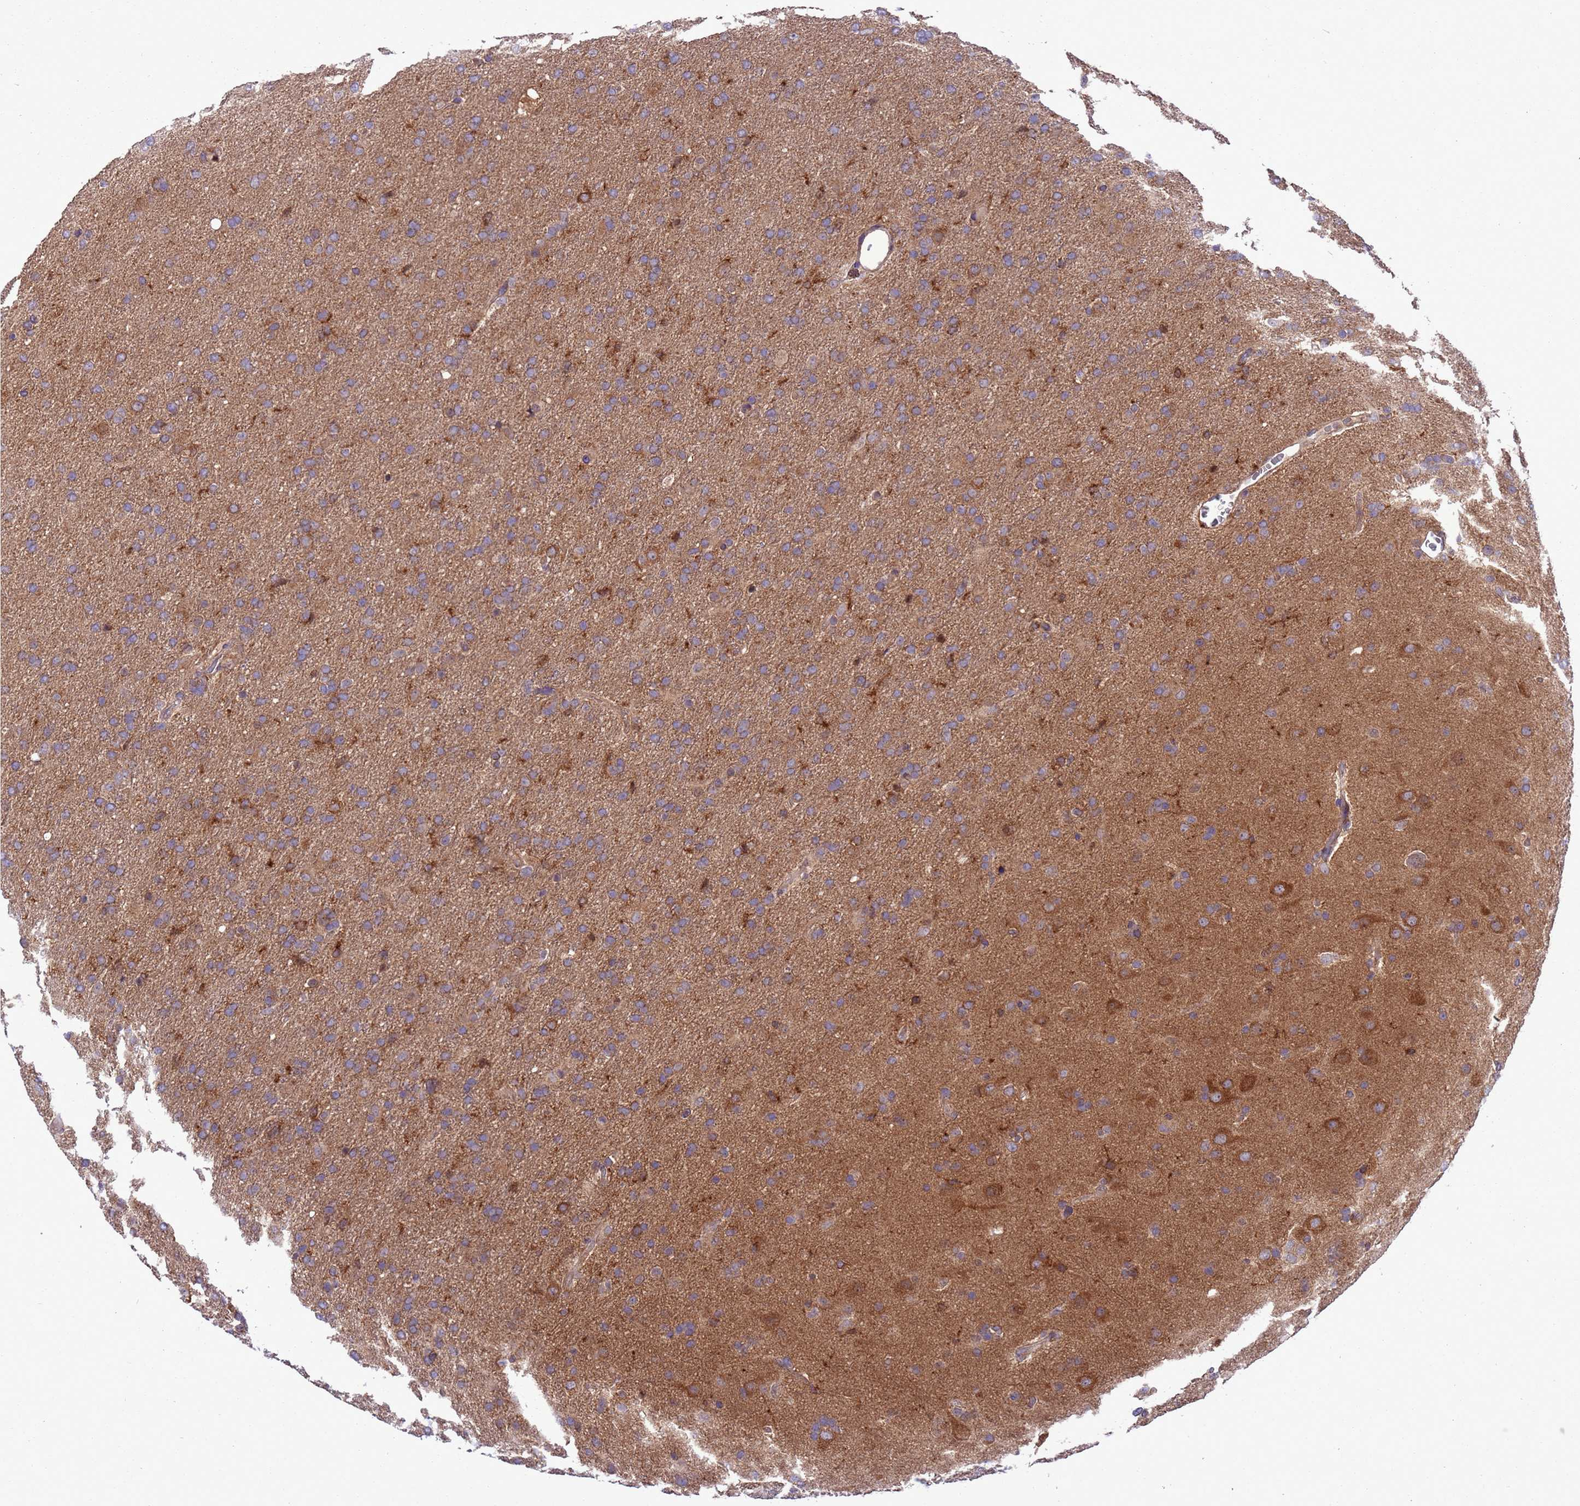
{"staining": {"intensity": "weak", "quantity": "<25%", "location": "cytoplasmic/membranous"}, "tissue": "glioma", "cell_type": "Tumor cells", "image_type": "cancer", "snomed": [{"axis": "morphology", "description": "Glioma, malignant, Low grade"}, {"axis": "topography", "description": "Brain"}], "caption": "DAB immunohistochemical staining of human glioma exhibits no significant positivity in tumor cells.", "gene": "ARHGAP12", "patient": {"sex": "male", "age": 65}}